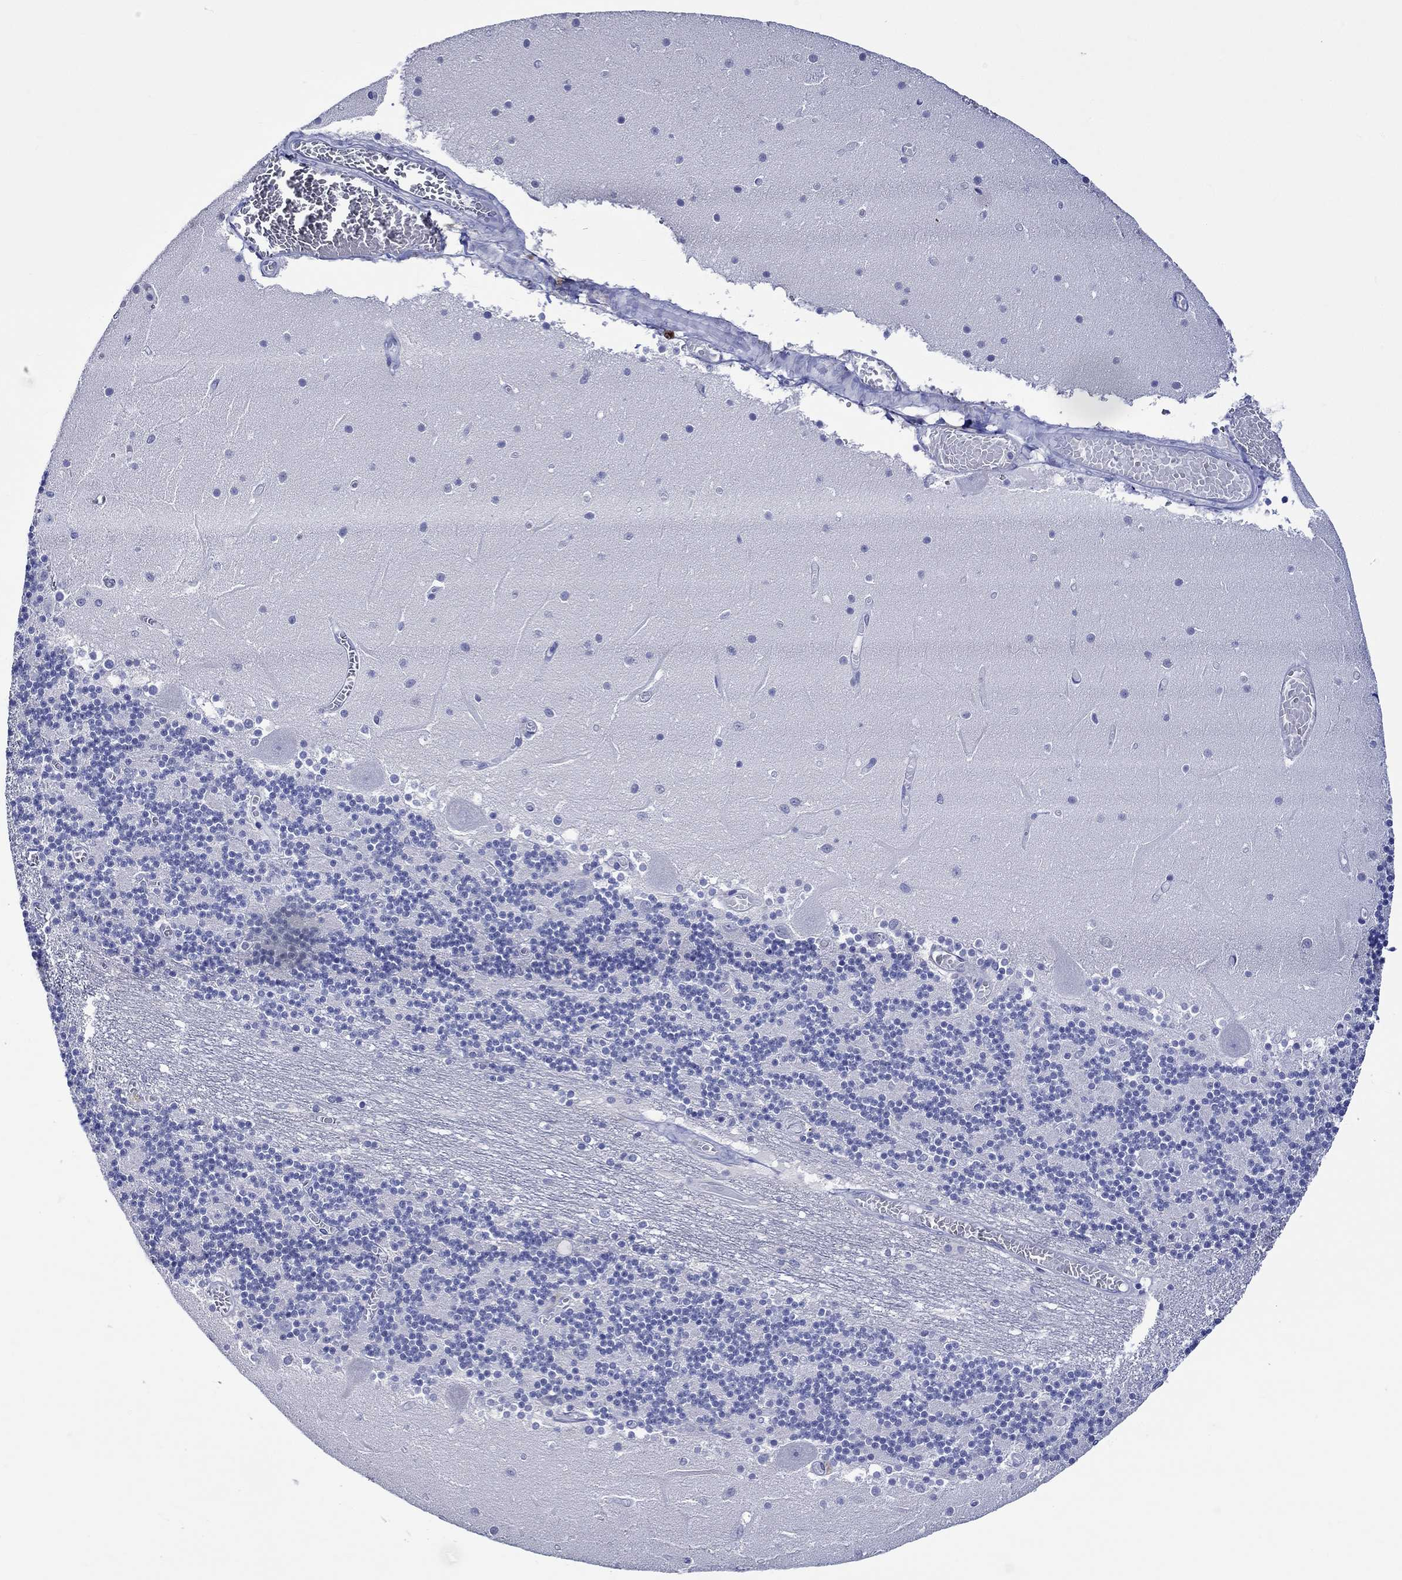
{"staining": {"intensity": "negative", "quantity": "none", "location": "none"}, "tissue": "cerebellum", "cell_type": "Cells in granular layer", "image_type": "normal", "snomed": [{"axis": "morphology", "description": "Normal tissue, NOS"}, {"axis": "topography", "description": "Cerebellum"}], "caption": "The immunohistochemistry image has no significant staining in cells in granular layer of cerebellum.", "gene": "KLHL35", "patient": {"sex": "female", "age": 28}}